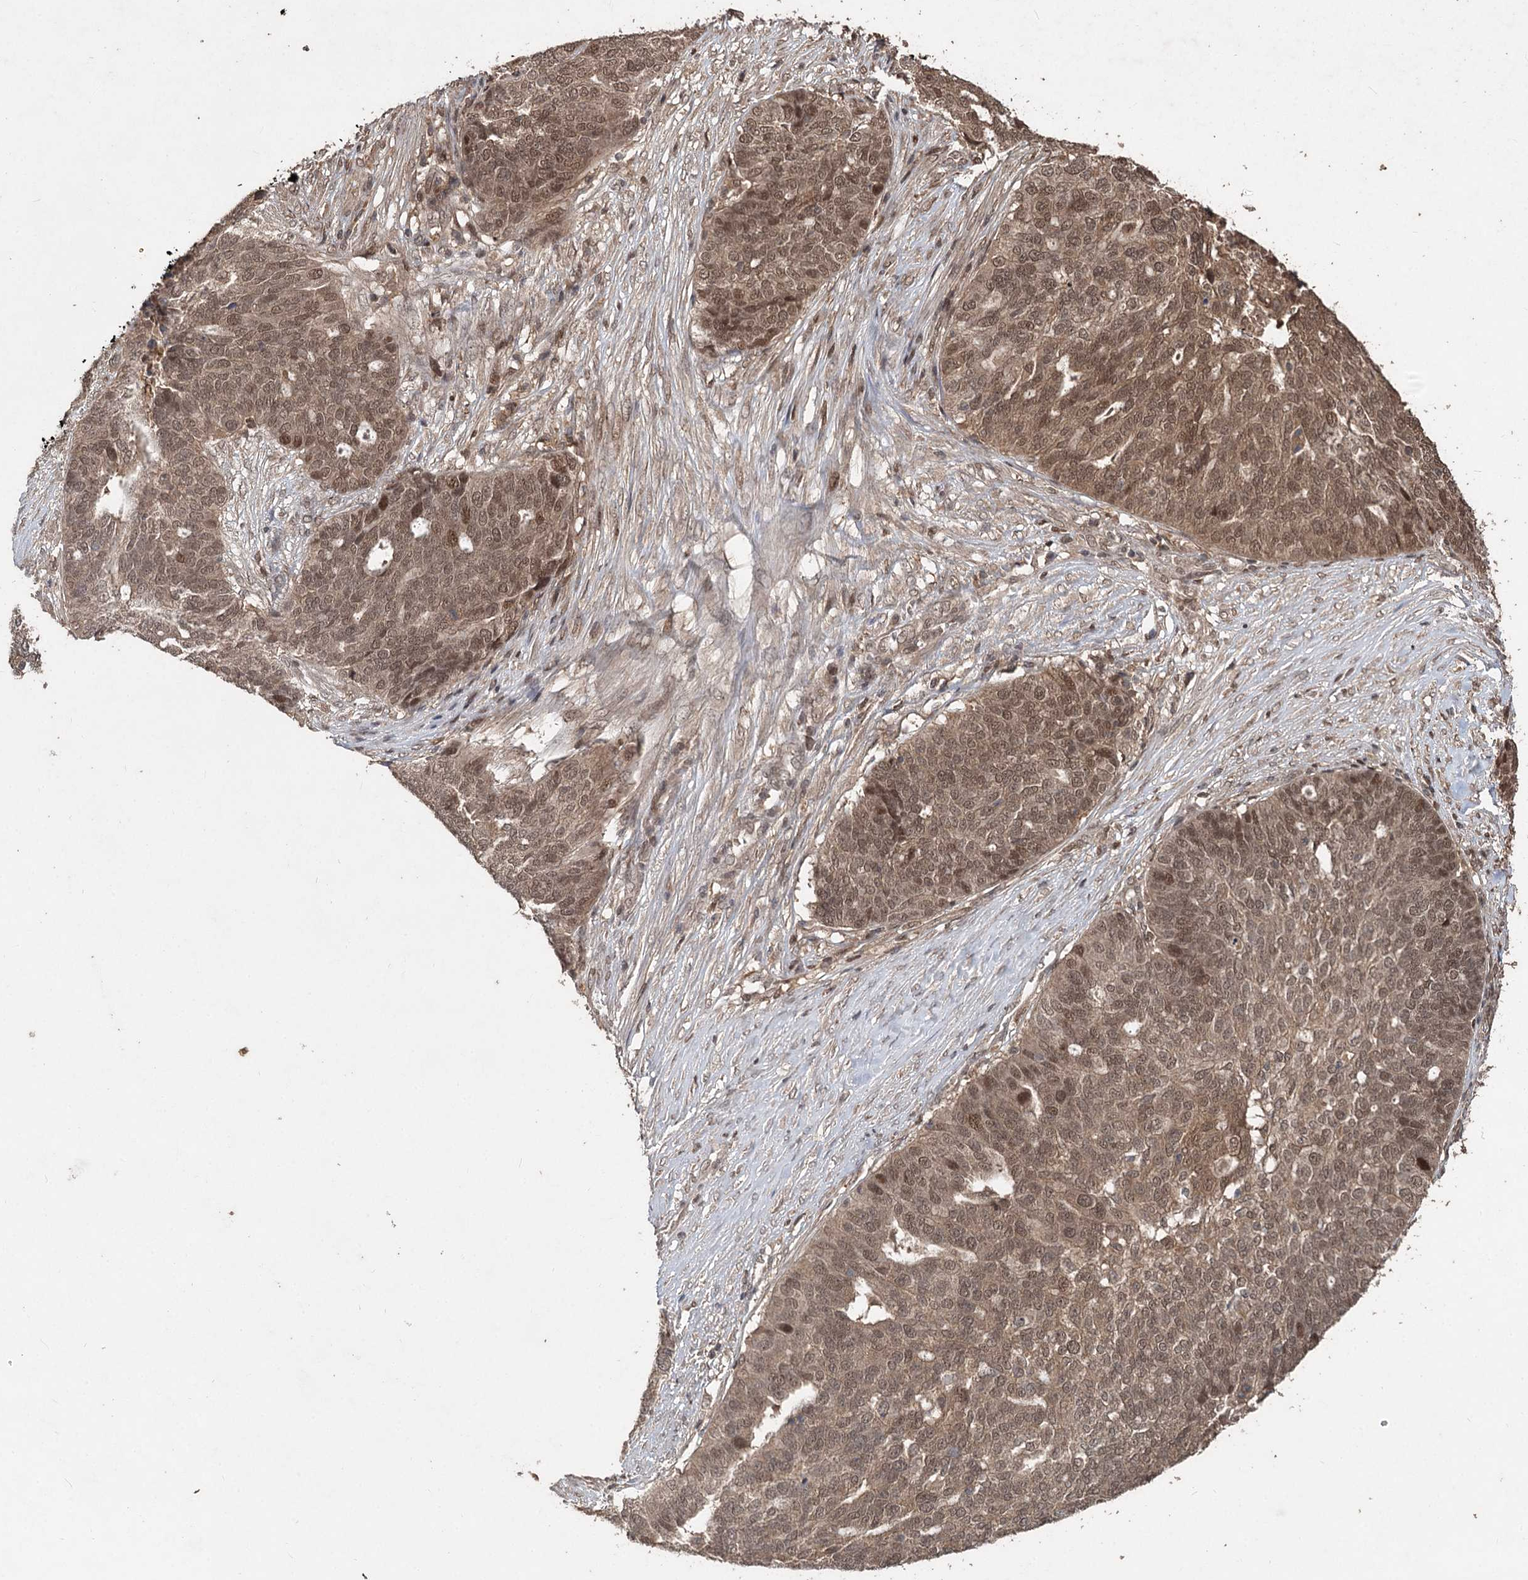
{"staining": {"intensity": "moderate", "quantity": ">75%", "location": "cytoplasmic/membranous,nuclear"}, "tissue": "ovarian cancer", "cell_type": "Tumor cells", "image_type": "cancer", "snomed": [{"axis": "morphology", "description": "Cystadenocarcinoma, serous, NOS"}, {"axis": "topography", "description": "Ovary"}], "caption": "Moderate cytoplasmic/membranous and nuclear positivity for a protein is seen in approximately >75% of tumor cells of ovarian cancer using immunohistochemistry (IHC).", "gene": "FBXO7", "patient": {"sex": "female", "age": 59}}